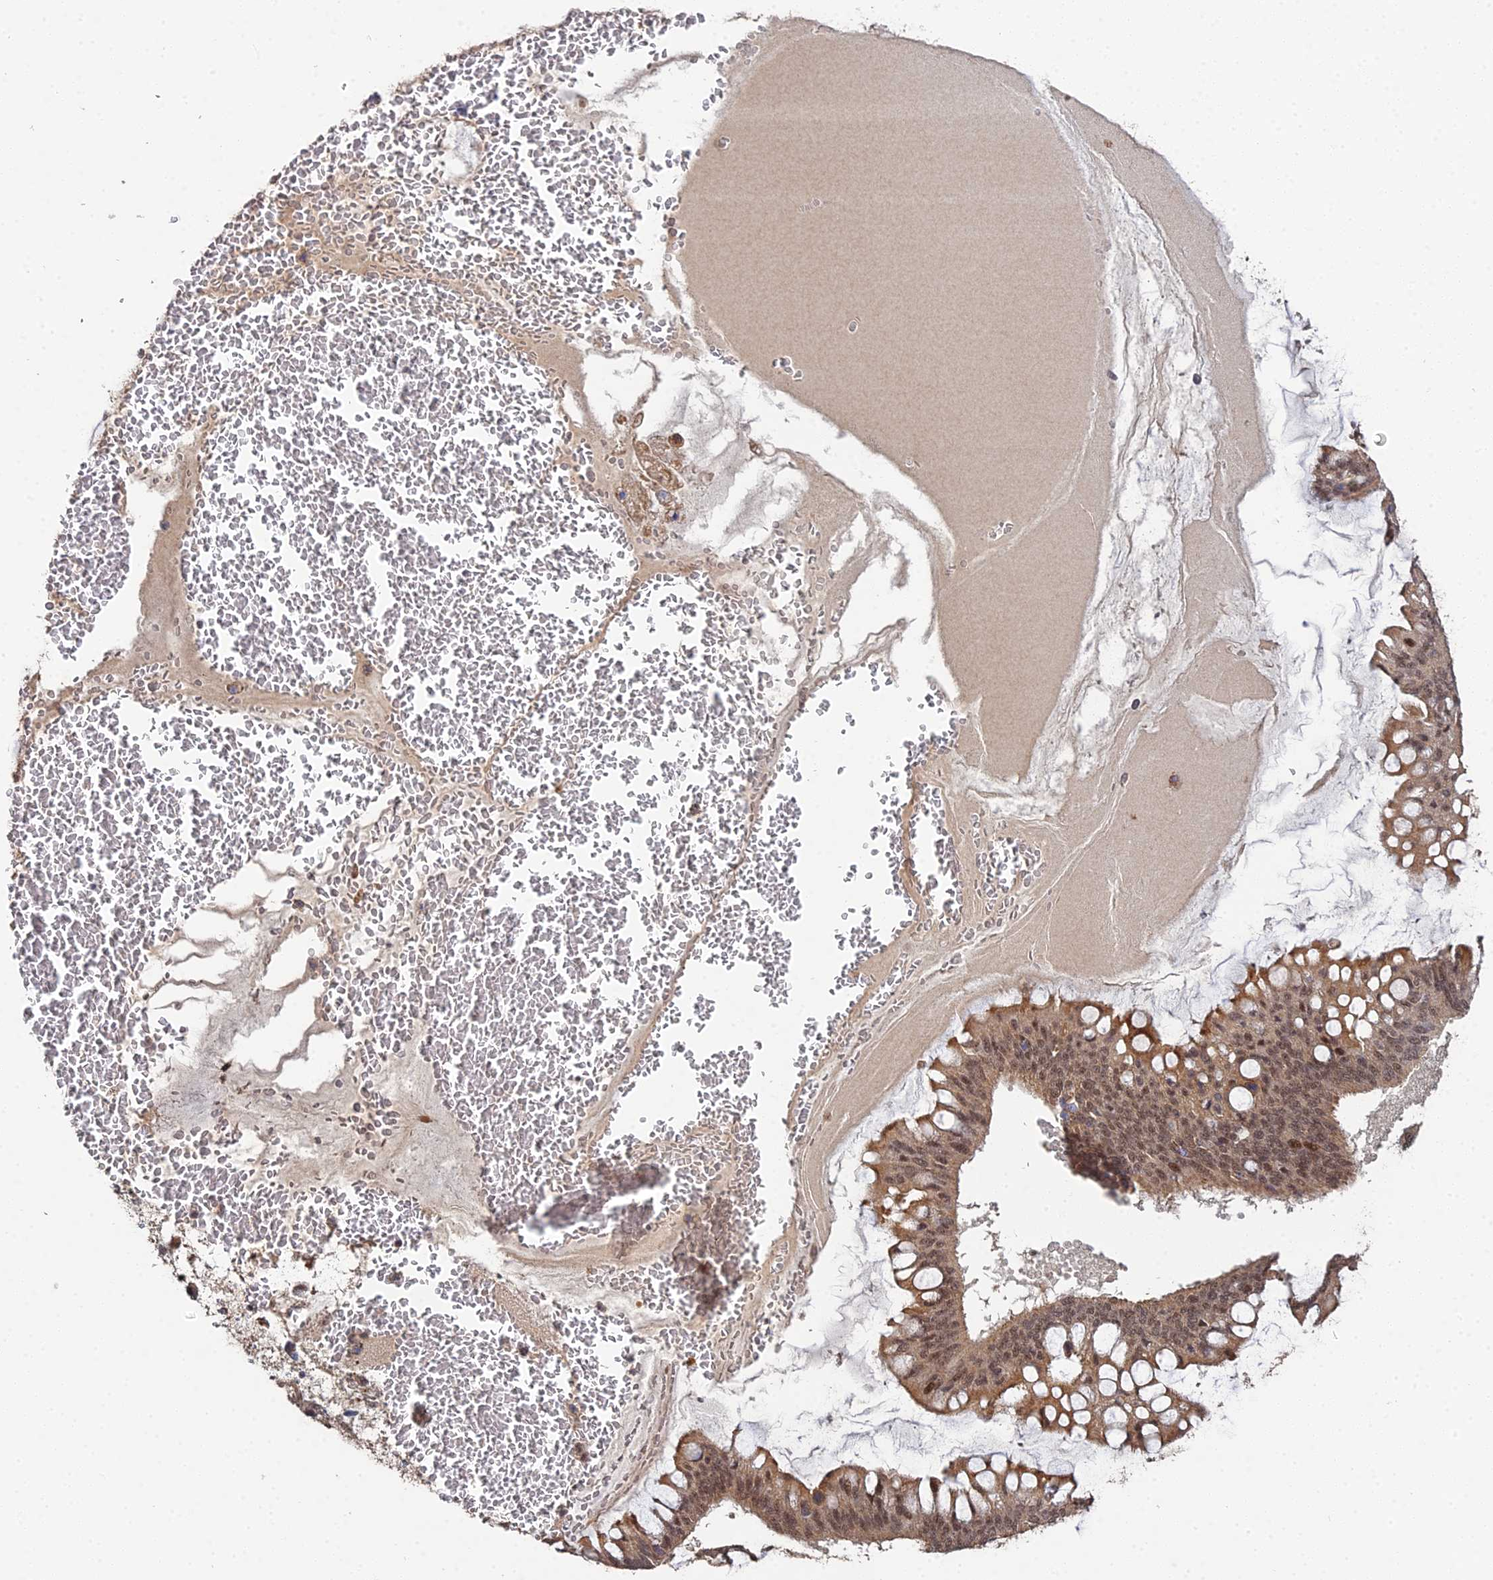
{"staining": {"intensity": "moderate", "quantity": ">75%", "location": "cytoplasmic/membranous,nuclear"}, "tissue": "ovarian cancer", "cell_type": "Tumor cells", "image_type": "cancer", "snomed": [{"axis": "morphology", "description": "Cystadenocarcinoma, mucinous, NOS"}, {"axis": "topography", "description": "Ovary"}], "caption": "Immunohistochemistry image of neoplastic tissue: ovarian cancer (mucinous cystadenocarcinoma) stained using IHC displays medium levels of moderate protein expression localized specifically in the cytoplasmic/membranous and nuclear of tumor cells, appearing as a cytoplasmic/membranous and nuclear brown color.", "gene": "ERCC5", "patient": {"sex": "female", "age": 73}}